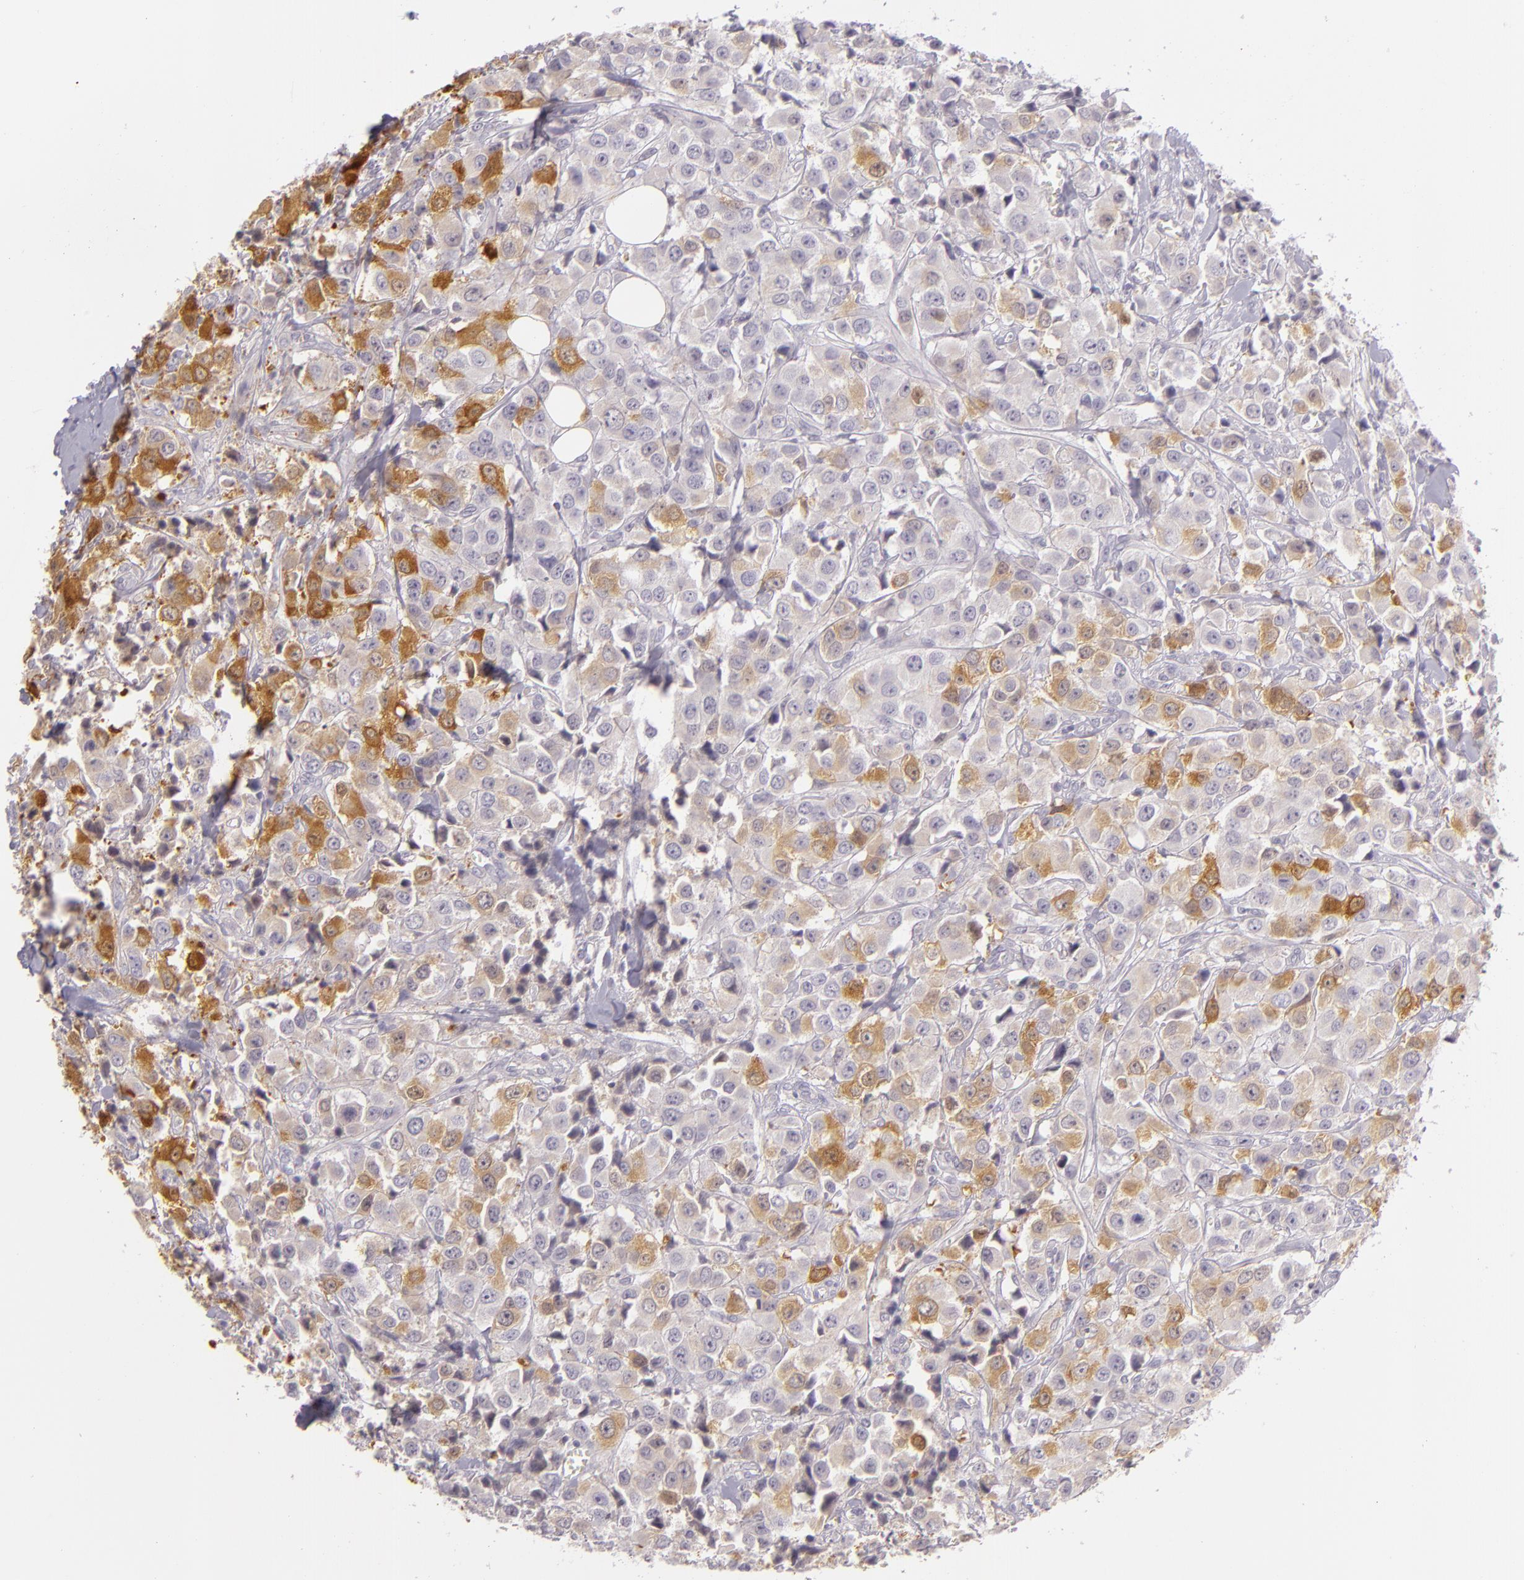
{"staining": {"intensity": "moderate", "quantity": "25%-75%", "location": "cytoplasmic/membranous"}, "tissue": "breast cancer", "cell_type": "Tumor cells", "image_type": "cancer", "snomed": [{"axis": "morphology", "description": "Duct carcinoma"}, {"axis": "topography", "description": "Breast"}], "caption": "Human breast cancer (infiltrating ductal carcinoma) stained with a brown dye exhibits moderate cytoplasmic/membranous positive expression in approximately 25%-75% of tumor cells.", "gene": "CBS", "patient": {"sex": "female", "age": 58}}